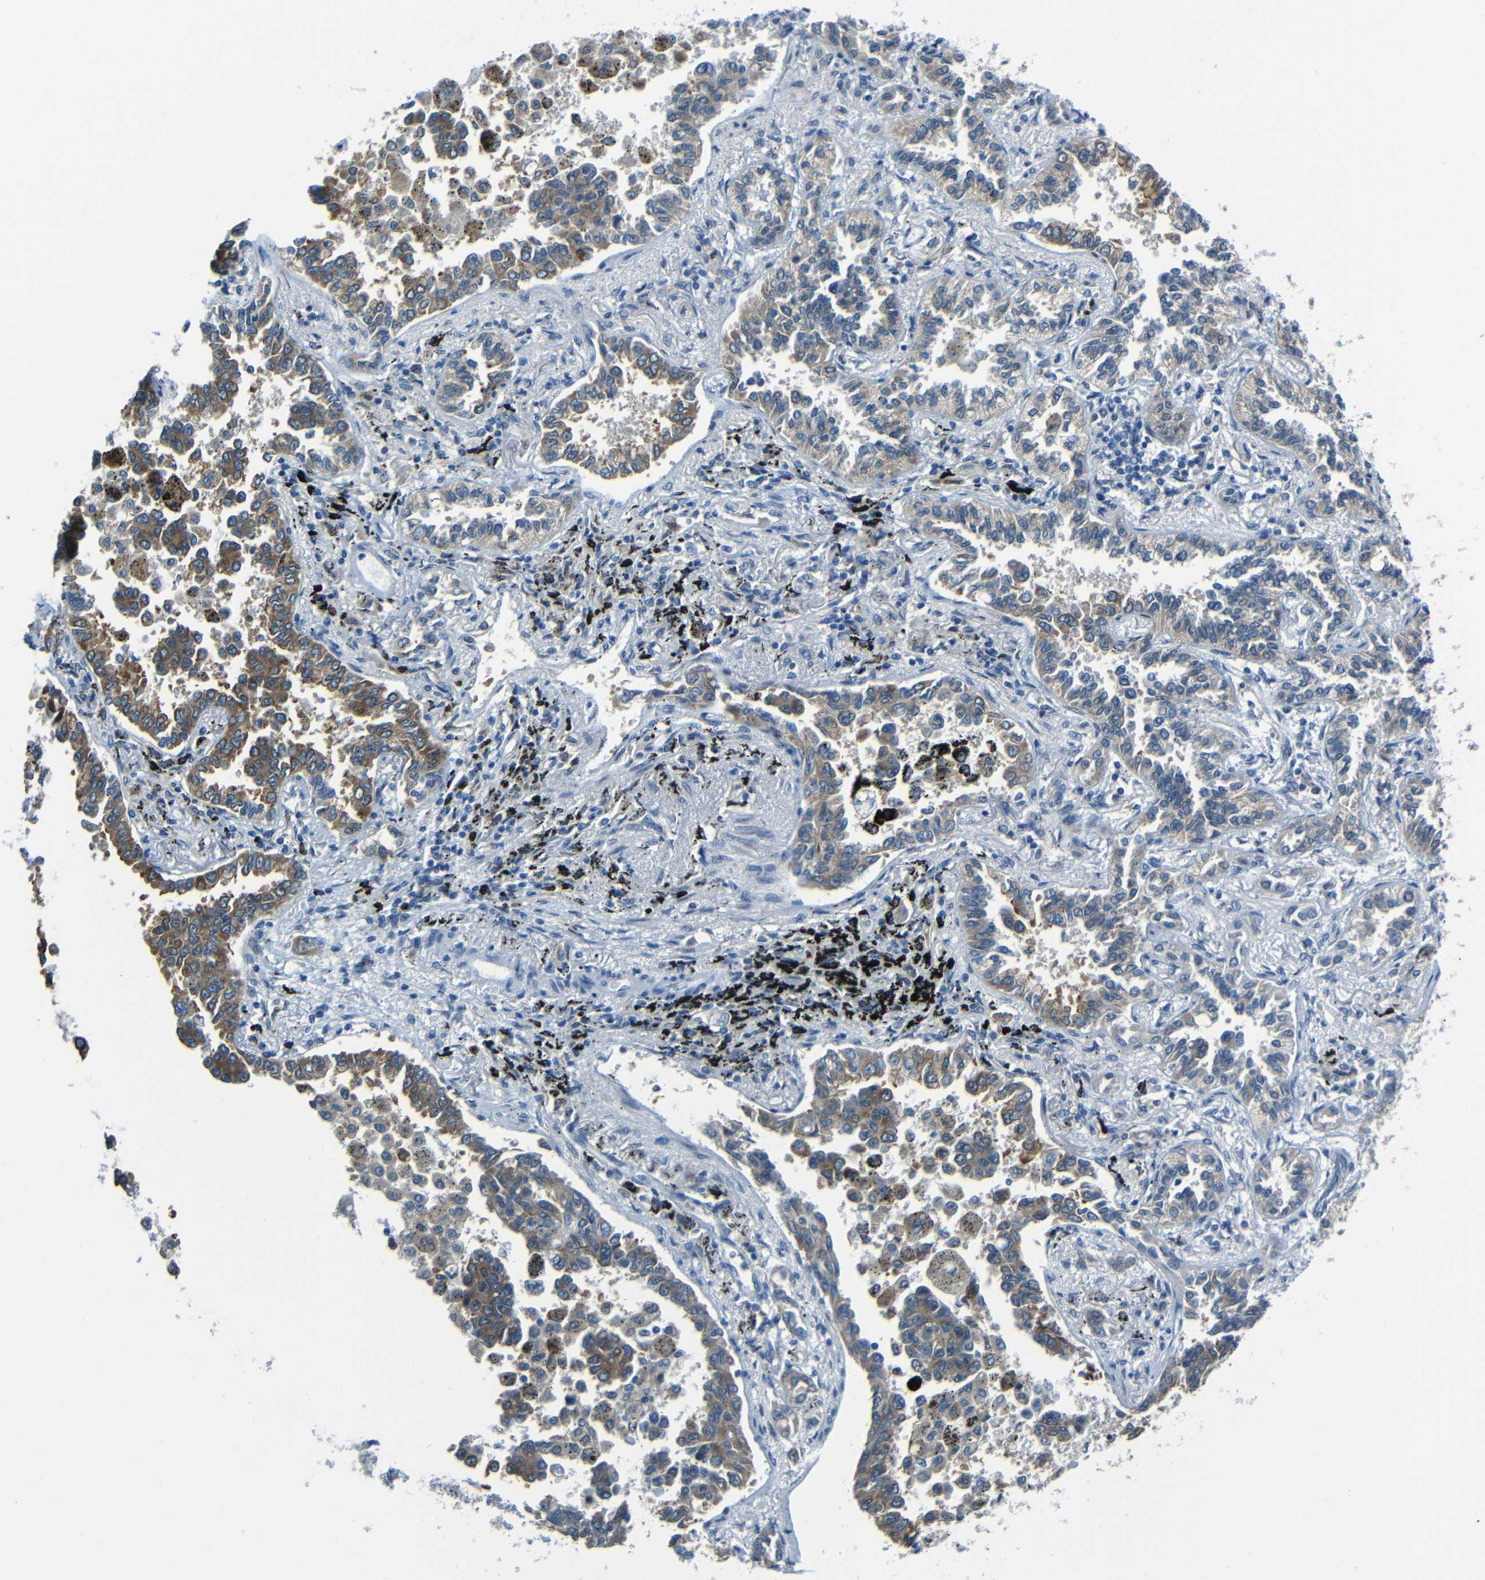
{"staining": {"intensity": "moderate", "quantity": ">75%", "location": "cytoplasmic/membranous"}, "tissue": "lung cancer", "cell_type": "Tumor cells", "image_type": "cancer", "snomed": [{"axis": "morphology", "description": "Normal tissue, NOS"}, {"axis": "morphology", "description": "Adenocarcinoma, NOS"}, {"axis": "topography", "description": "Lung"}], "caption": "This image demonstrates lung cancer stained with immunohistochemistry to label a protein in brown. The cytoplasmic/membranous of tumor cells show moderate positivity for the protein. Nuclei are counter-stained blue.", "gene": "ANKRD22", "patient": {"sex": "male", "age": 59}}